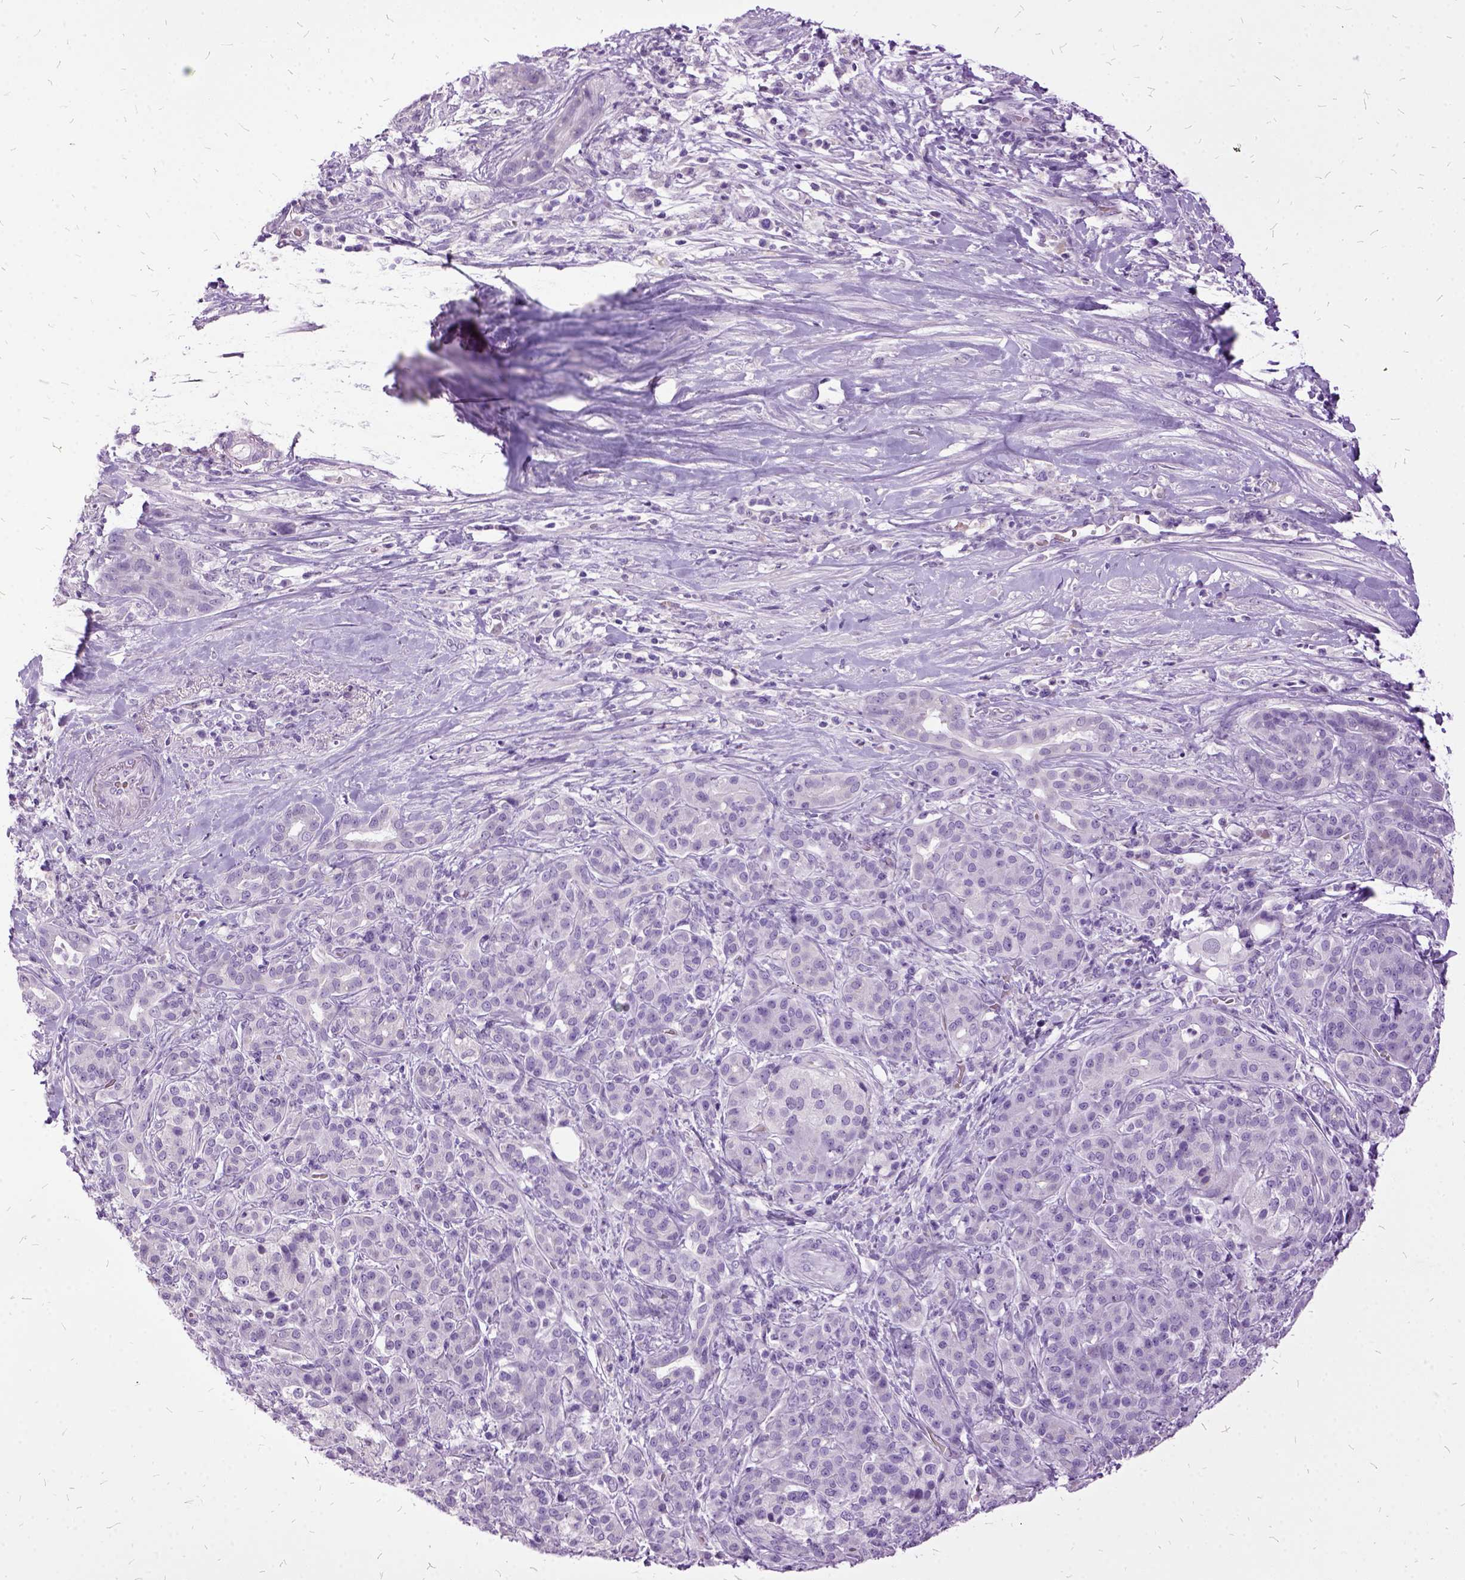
{"staining": {"intensity": "negative", "quantity": "none", "location": "none"}, "tissue": "pancreatic cancer", "cell_type": "Tumor cells", "image_type": "cancer", "snomed": [{"axis": "morphology", "description": "Normal tissue, NOS"}, {"axis": "morphology", "description": "Inflammation, NOS"}, {"axis": "morphology", "description": "Adenocarcinoma, NOS"}, {"axis": "topography", "description": "Pancreas"}], "caption": "Tumor cells show no significant protein staining in adenocarcinoma (pancreatic). (Immunohistochemistry, brightfield microscopy, high magnification).", "gene": "MME", "patient": {"sex": "male", "age": 57}}